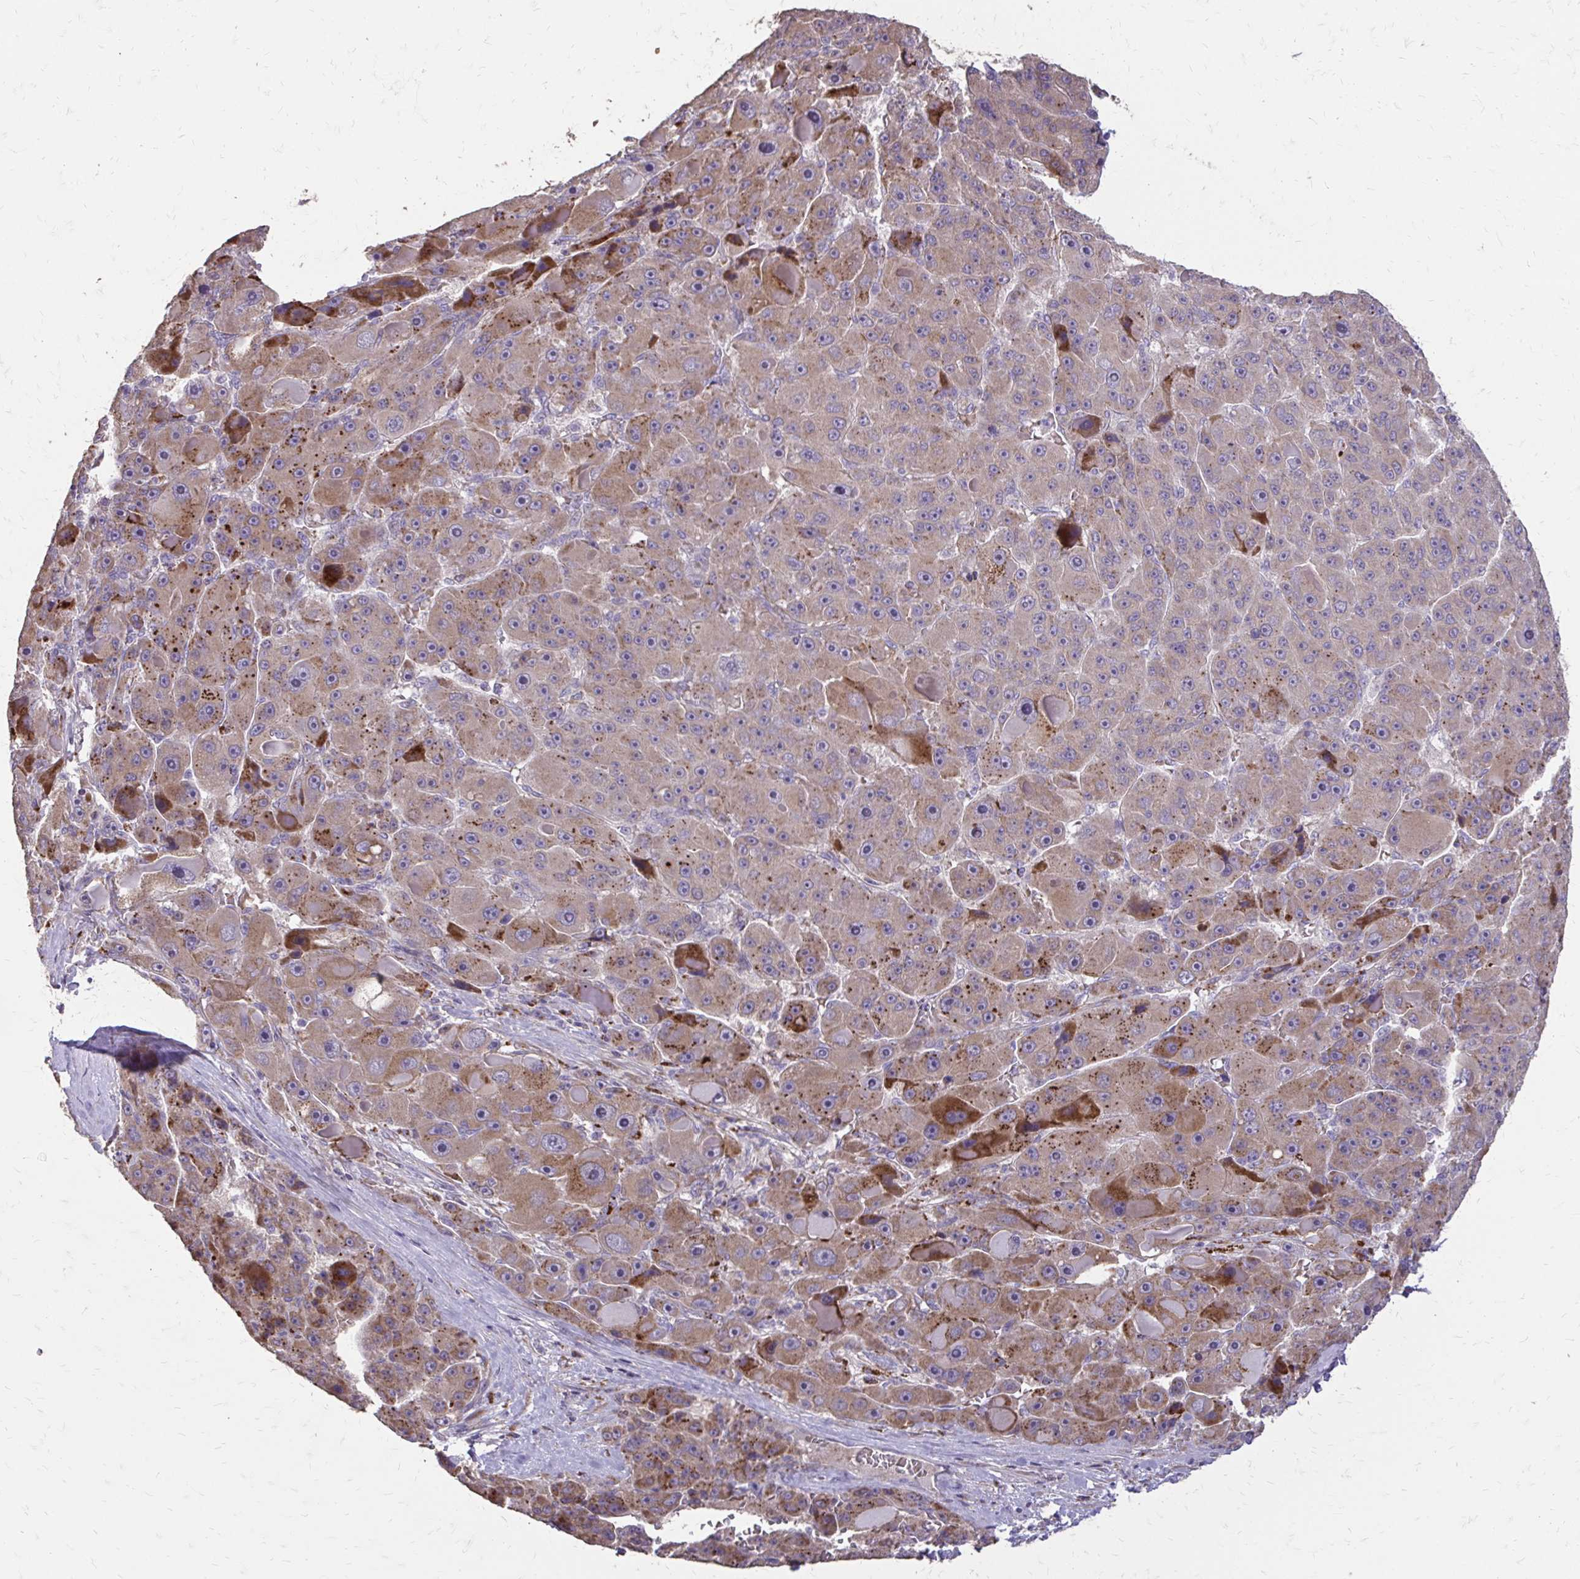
{"staining": {"intensity": "moderate", "quantity": ">75%", "location": "cytoplasmic/membranous"}, "tissue": "liver cancer", "cell_type": "Tumor cells", "image_type": "cancer", "snomed": [{"axis": "morphology", "description": "Carcinoma, Hepatocellular, NOS"}, {"axis": "topography", "description": "Liver"}], "caption": "Brown immunohistochemical staining in human hepatocellular carcinoma (liver) displays moderate cytoplasmic/membranous positivity in approximately >75% of tumor cells.", "gene": "MYORG", "patient": {"sex": "male", "age": 76}}